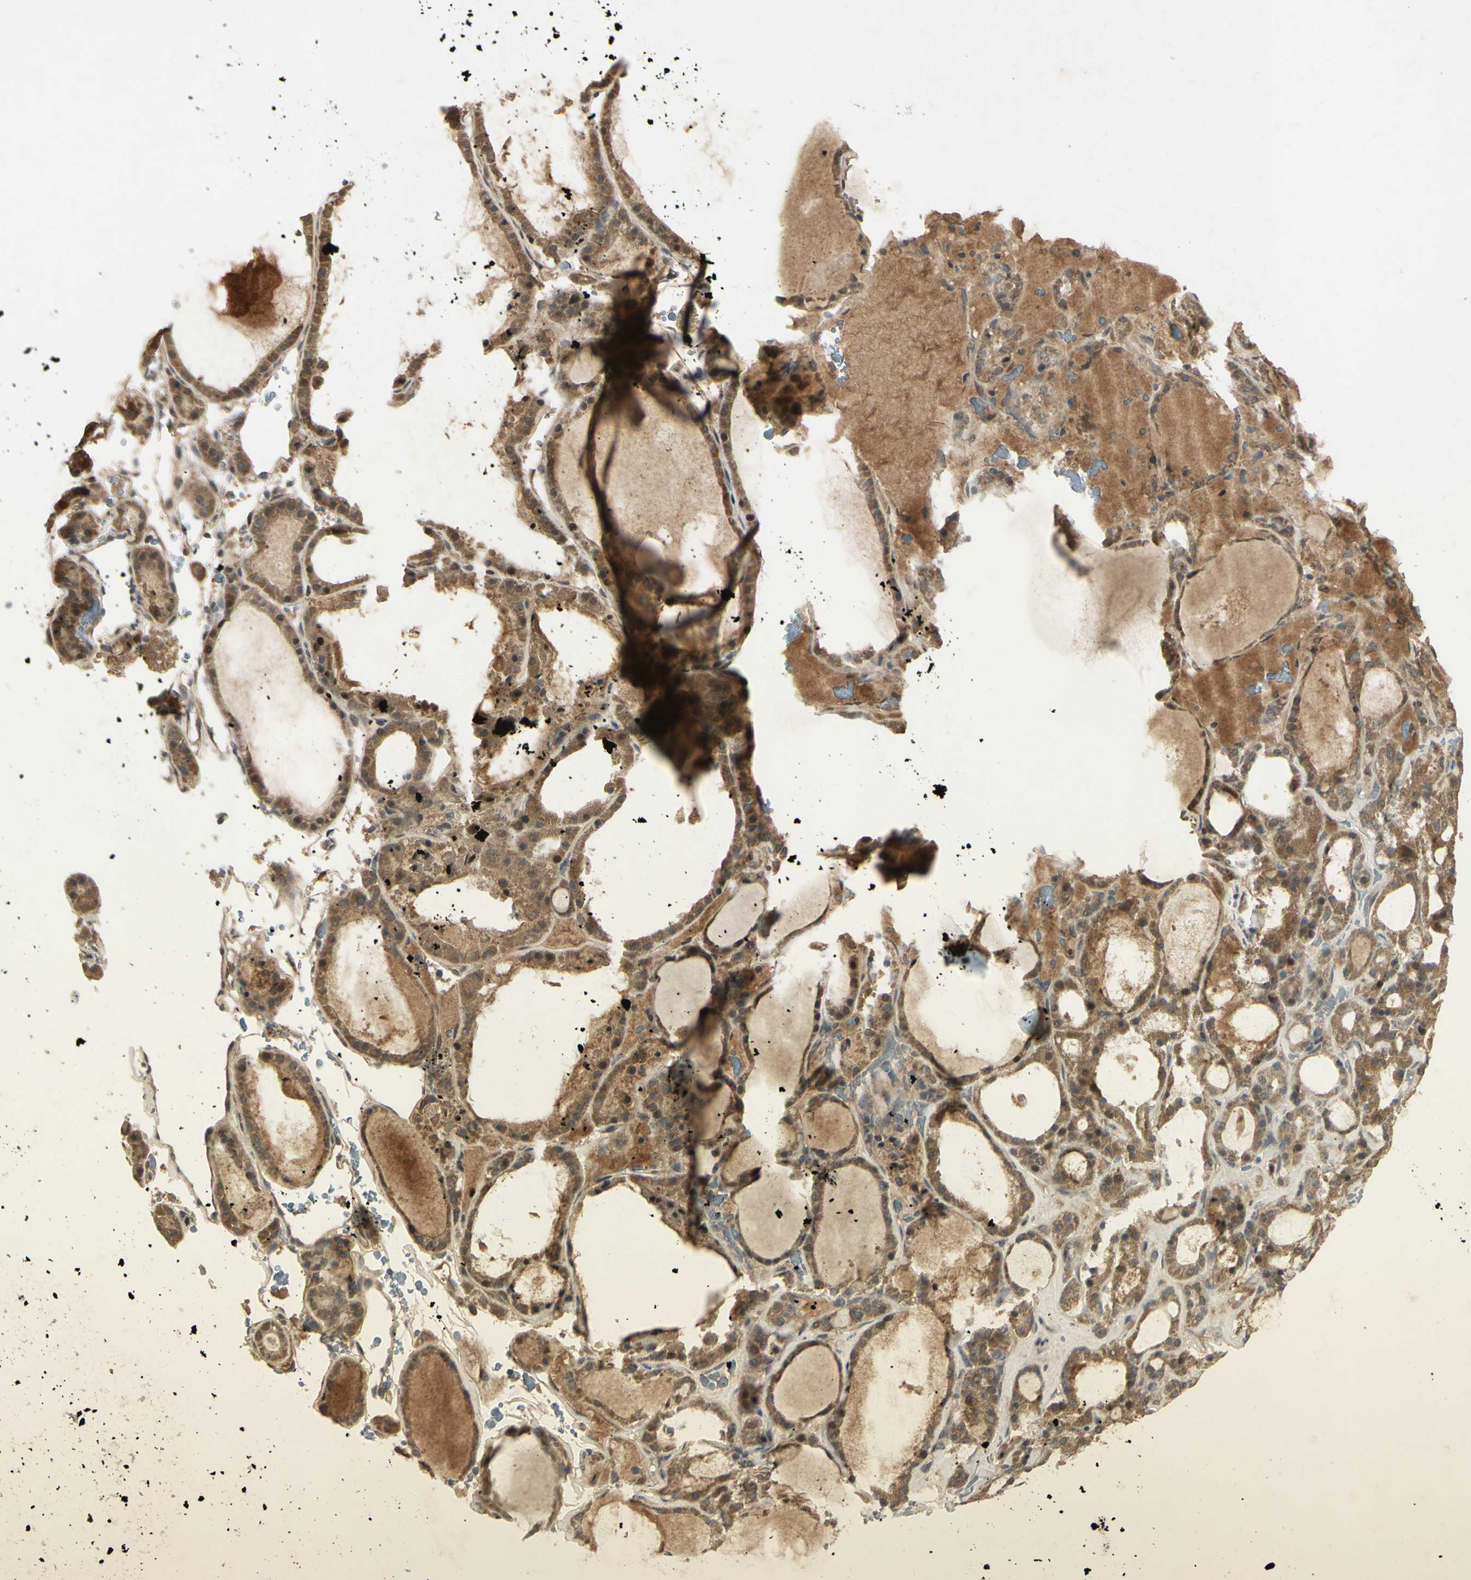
{"staining": {"intensity": "strong", "quantity": "25%-75%", "location": "cytoplasmic/membranous"}, "tissue": "thyroid gland", "cell_type": "Glandular cells", "image_type": "normal", "snomed": [{"axis": "morphology", "description": "Normal tissue, NOS"}, {"axis": "morphology", "description": "Carcinoma, NOS"}, {"axis": "topography", "description": "Thyroid gland"}], "caption": "Glandular cells display high levels of strong cytoplasmic/membranous staining in about 25%-75% of cells in normal thyroid gland.", "gene": "RAD18", "patient": {"sex": "female", "age": 86}}